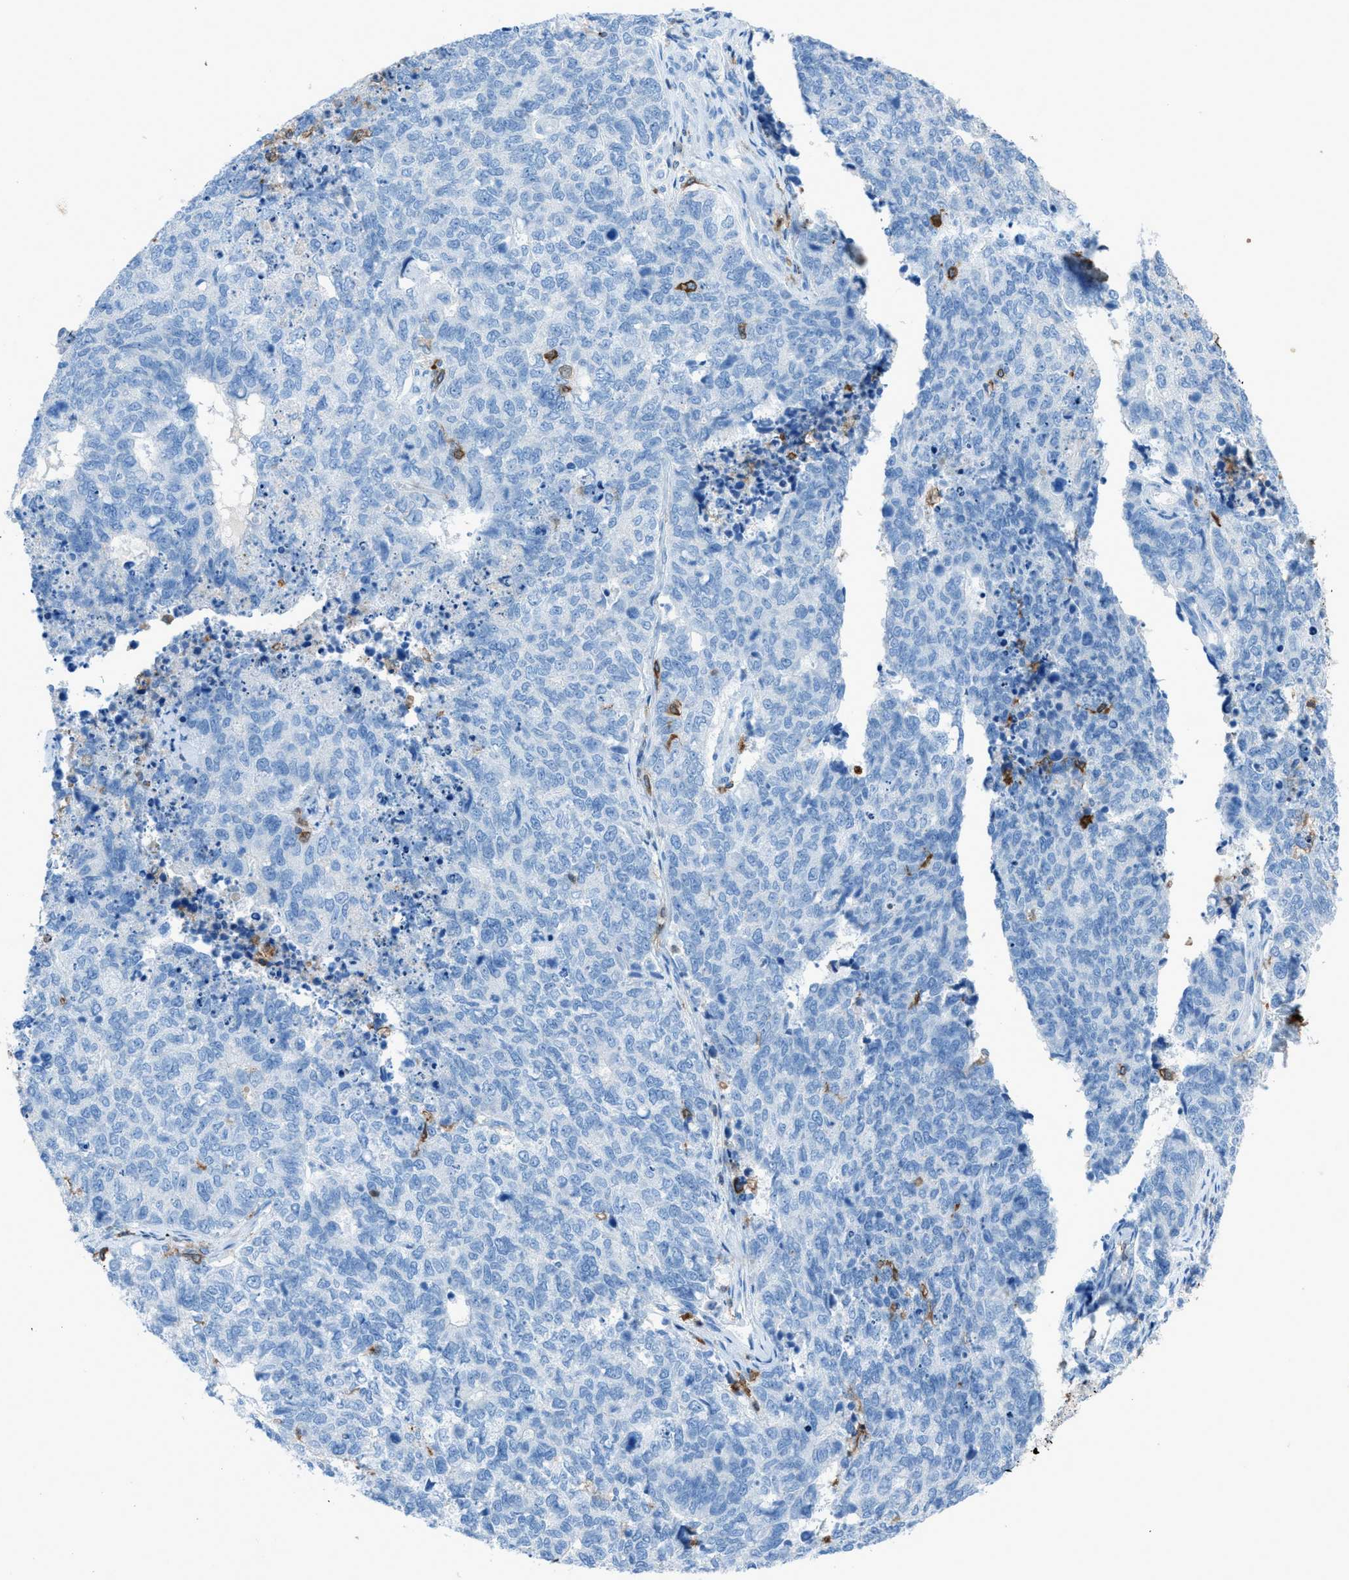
{"staining": {"intensity": "negative", "quantity": "none", "location": "none"}, "tissue": "cervical cancer", "cell_type": "Tumor cells", "image_type": "cancer", "snomed": [{"axis": "morphology", "description": "Squamous cell carcinoma, NOS"}, {"axis": "topography", "description": "Cervix"}], "caption": "Protein analysis of cervical squamous cell carcinoma exhibits no significant positivity in tumor cells.", "gene": "ITGB2", "patient": {"sex": "female", "age": 63}}